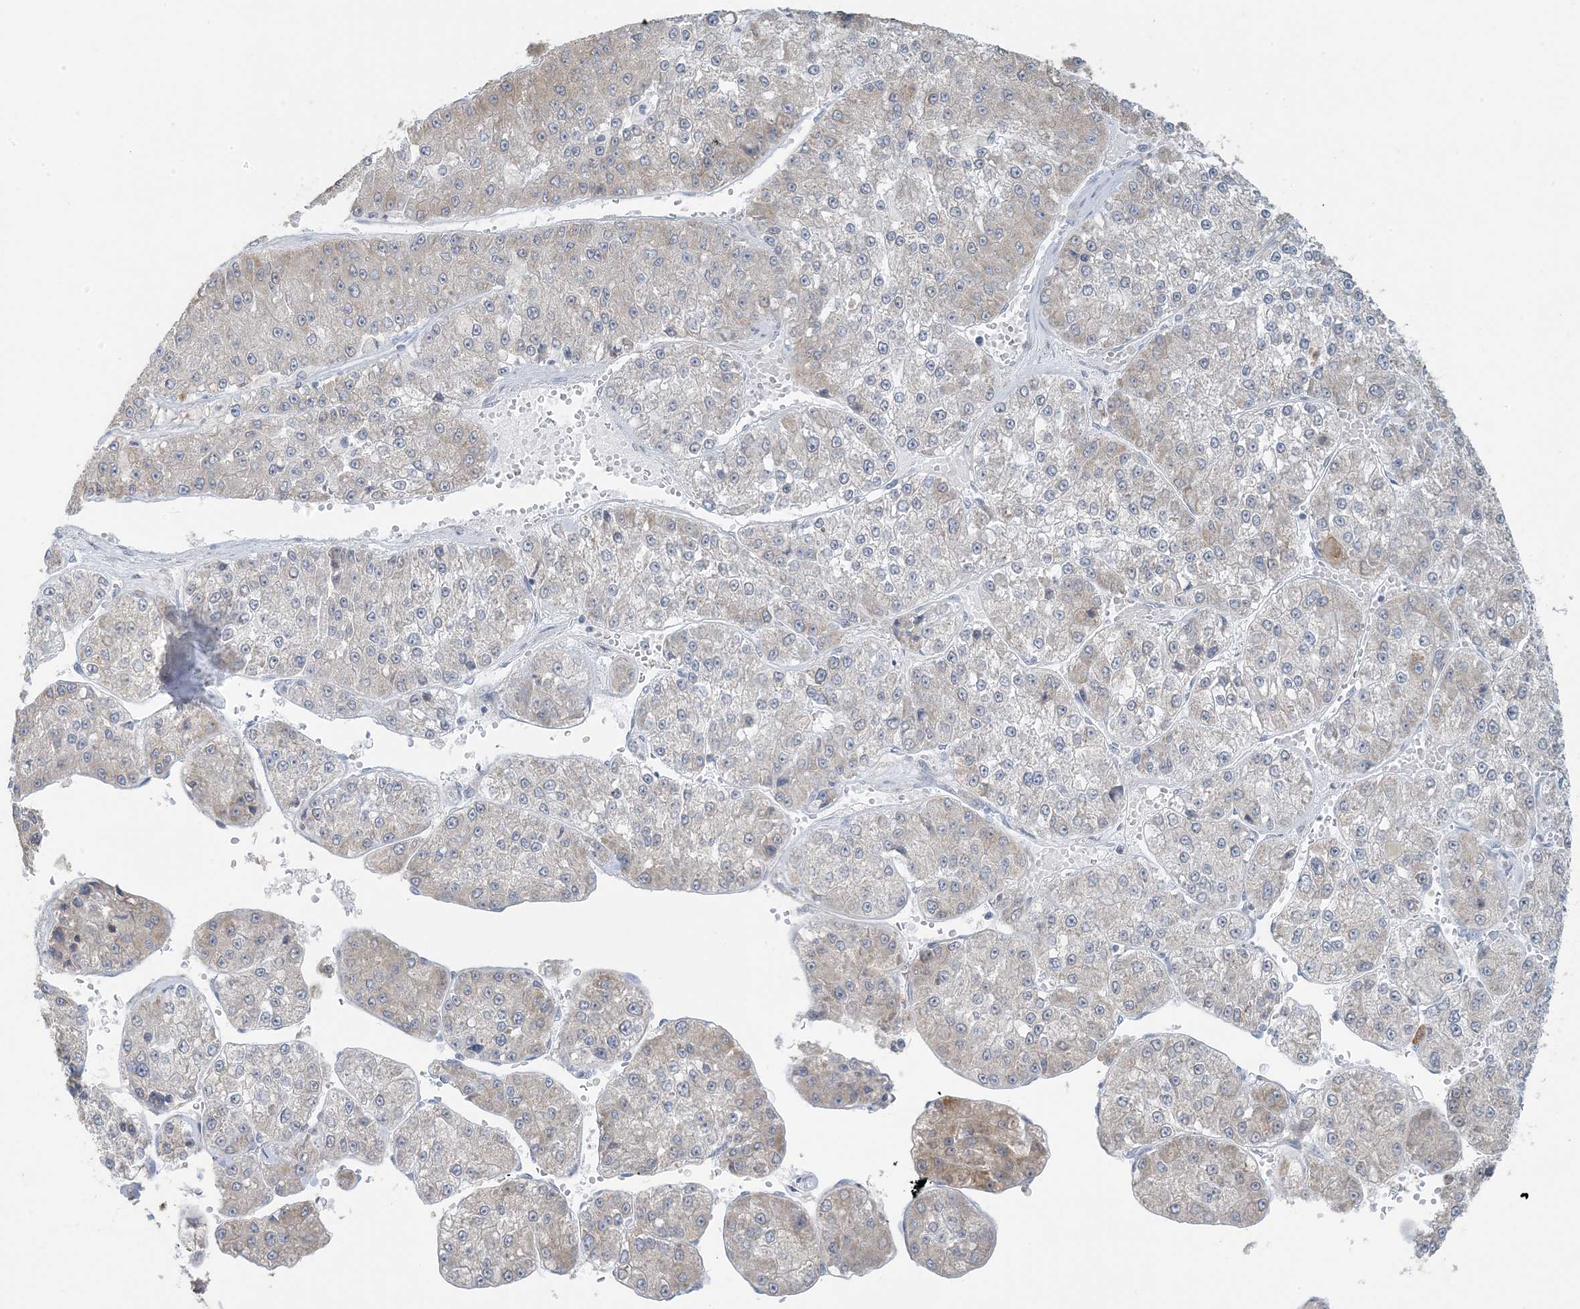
{"staining": {"intensity": "weak", "quantity": "<25%", "location": "cytoplasmic/membranous"}, "tissue": "liver cancer", "cell_type": "Tumor cells", "image_type": "cancer", "snomed": [{"axis": "morphology", "description": "Carcinoma, Hepatocellular, NOS"}, {"axis": "topography", "description": "Liver"}], "caption": "IHC of liver cancer (hepatocellular carcinoma) exhibits no positivity in tumor cells. (DAB (3,3'-diaminobenzidine) immunohistochemistry (IHC) visualized using brightfield microscopy, high magnification).", "gene": "EEFSEC", "patient": {"sex": "female", "age": 73}}